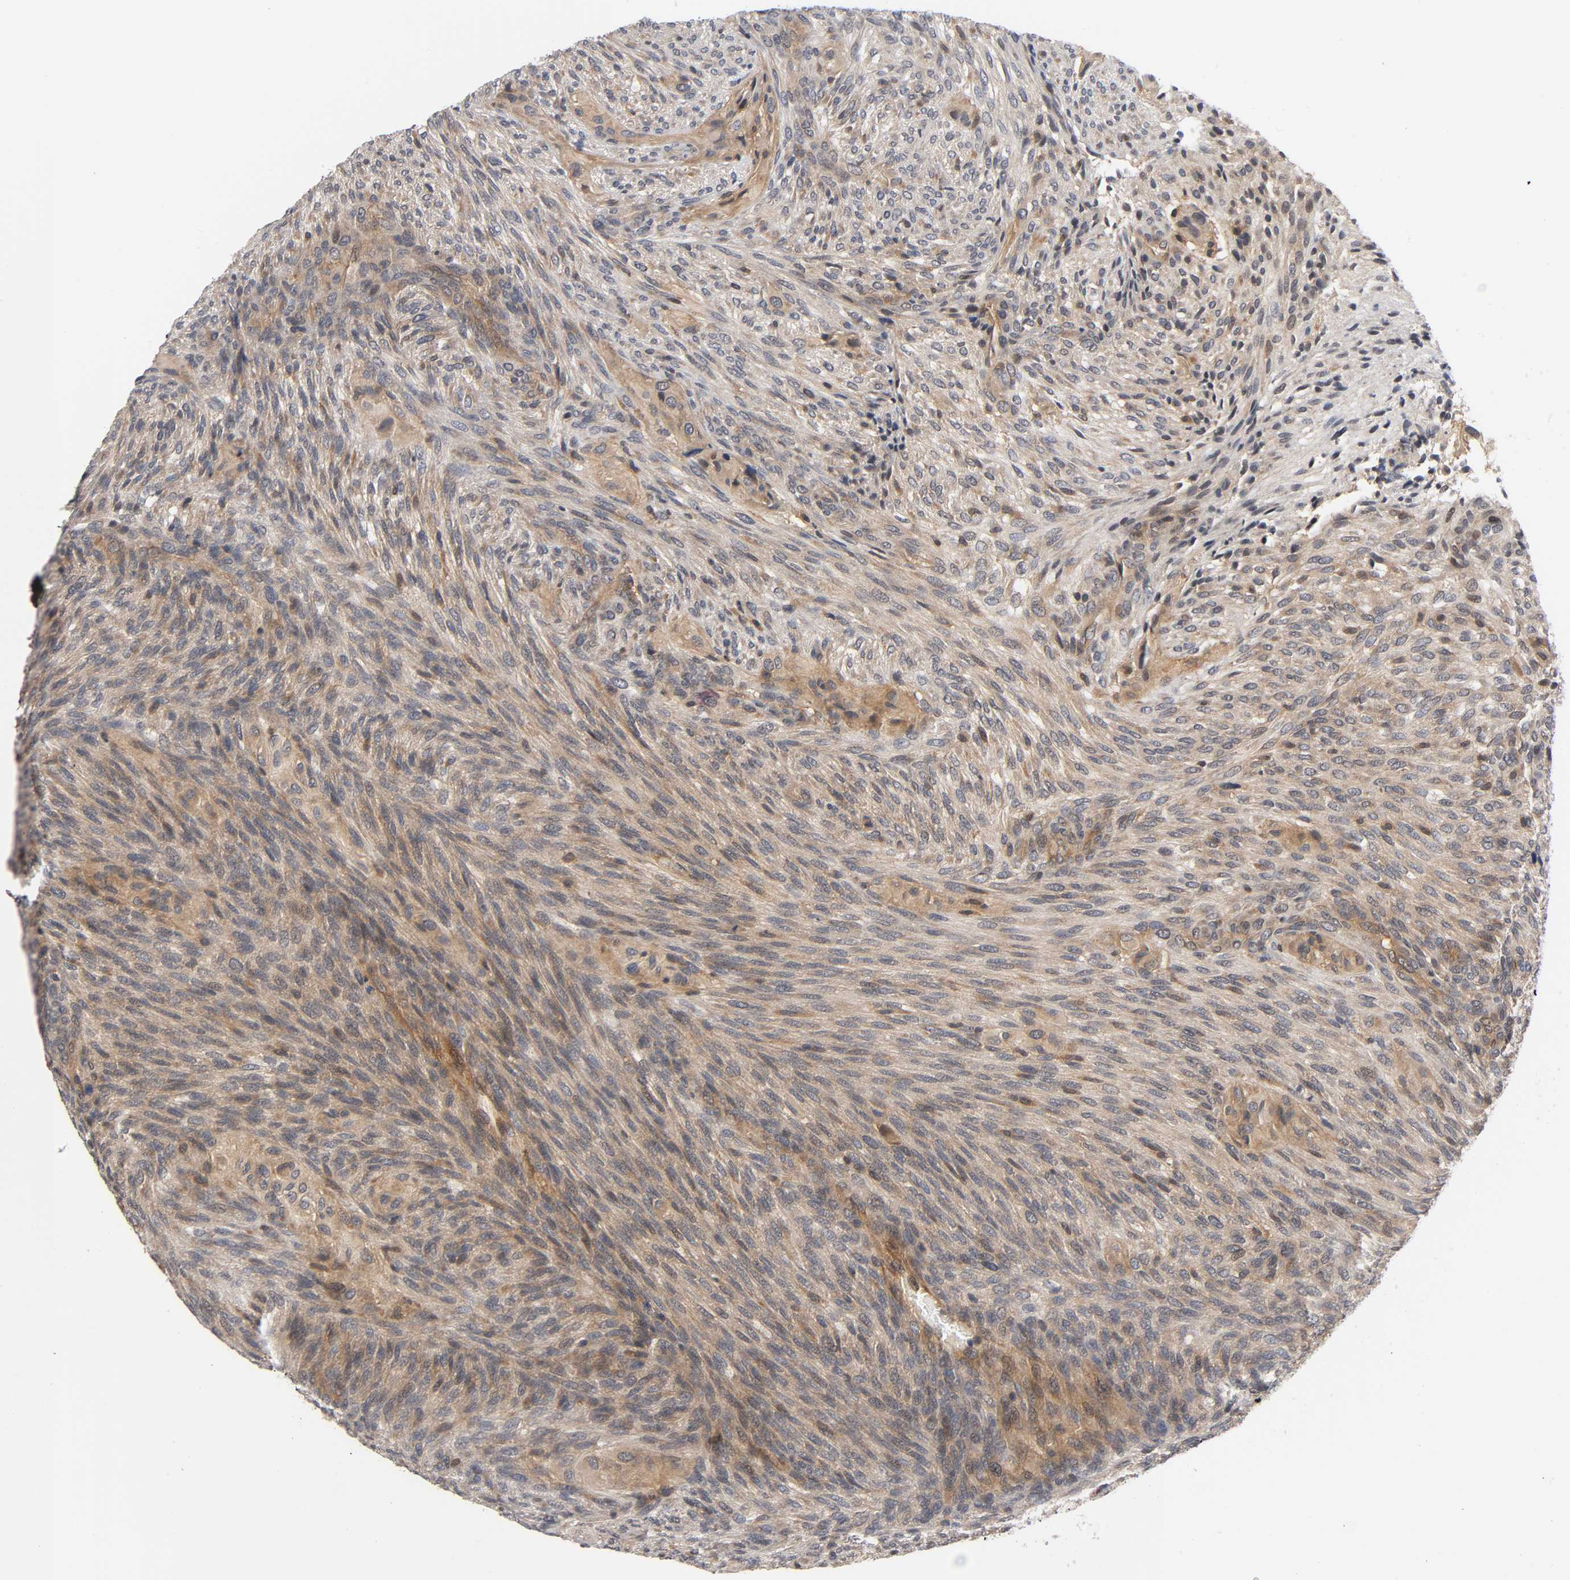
{"staining": {"intensity": "moderate", "quantity": ">75%", "location": "cytoplasmic/membranous"}, "tissue": "glioma", "cell_type": "Tumor cells", "image_type": "cancer", "snomed": [{"axis": "morphology", "description": "Glioma, malignant, High grade"}, {"axis": "topography", "description": "Cerebral cortex"}], "caption": "DAB (3,3'-diaminobenzidine) immunohistochemical staining of glioma shows moderate cytoplasmic/membranous protein staining in approximately >75% of tumor cells. Nuclei are stained in blue.", "gene": "PRKAB1", "patient": {"sex": "female", "age": 55}}